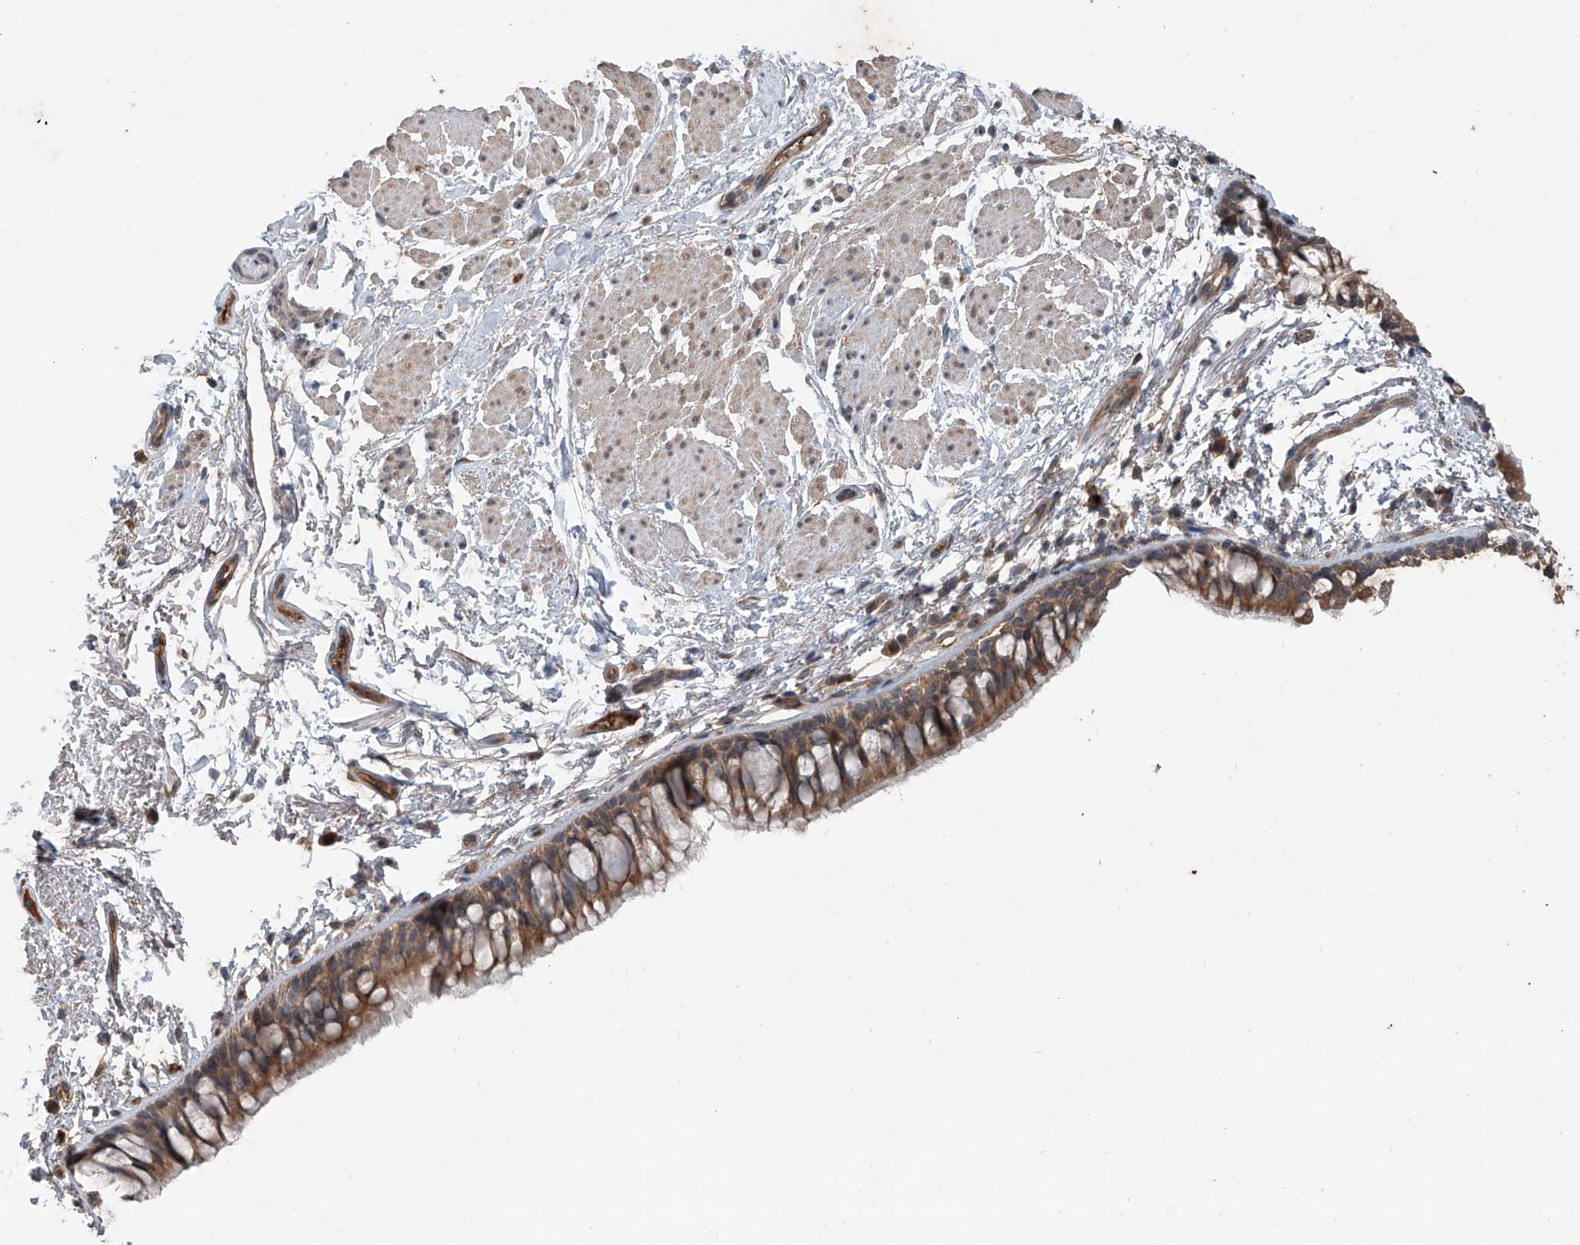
{"staining": {"intensity": "moderate", "quantity": ">75%", "location": "cytoplasmic/membranous"}, "tissue": "bronchus", "cell_type": "Respiratory epithelial cells", "image_type": "normal", "snomed": [{"axis": "morphology", "description": "Normal tissue, NOS"}, {"axis": "topography", "description": "Cartilage tissue"}, {"axis": "topography", "description": "Bronchus"}], "caption": "DAB immunohistochemical staining of unremarkable bronchus exhibits moderate cytoplasmic/membranous protein expression in about >75% of respiratory epithelial cells.", "gene": "ADAM23", "patient": {"sex": "female", "age": 73}}